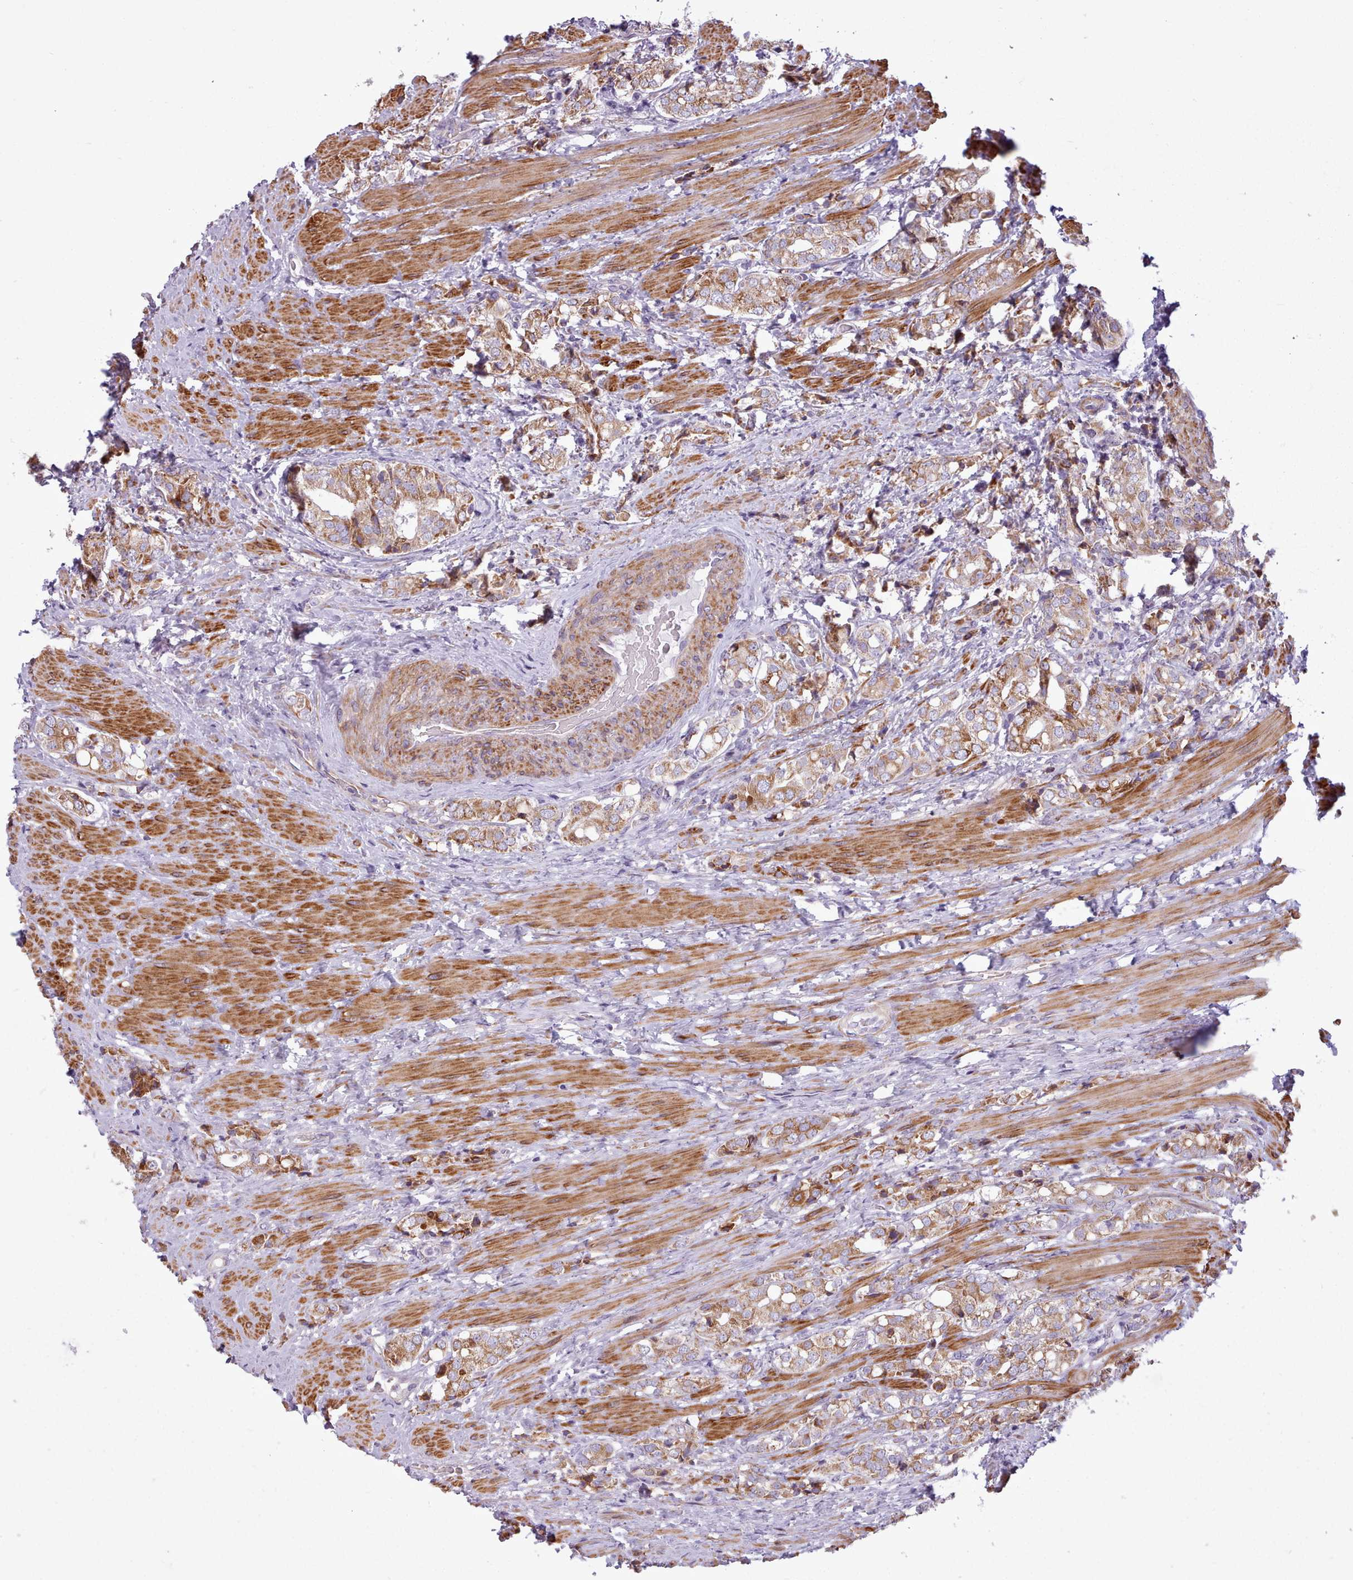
{"staining": {"intensity": "moderate", "quantity": ">75%", "location": "cytoplasmic/membranous"}, "tissue": "prostate cancer", "cell_type": "Tumor cells", "image_type": "cancer", "snomed": [{"axis": "morphology", "description": "Adenocarcinoma, High grade"}, {"axis": "topography", "description": "Prostate"}], "caption": "The micrograph shows staining of prostate high-grade adenocarcinoma, revealing moderate cytoplasmic/membranous protein expression (brown color) within tumor cells.", "gene": "AVL9", "patient": {"sex": "male", "age": 71}}